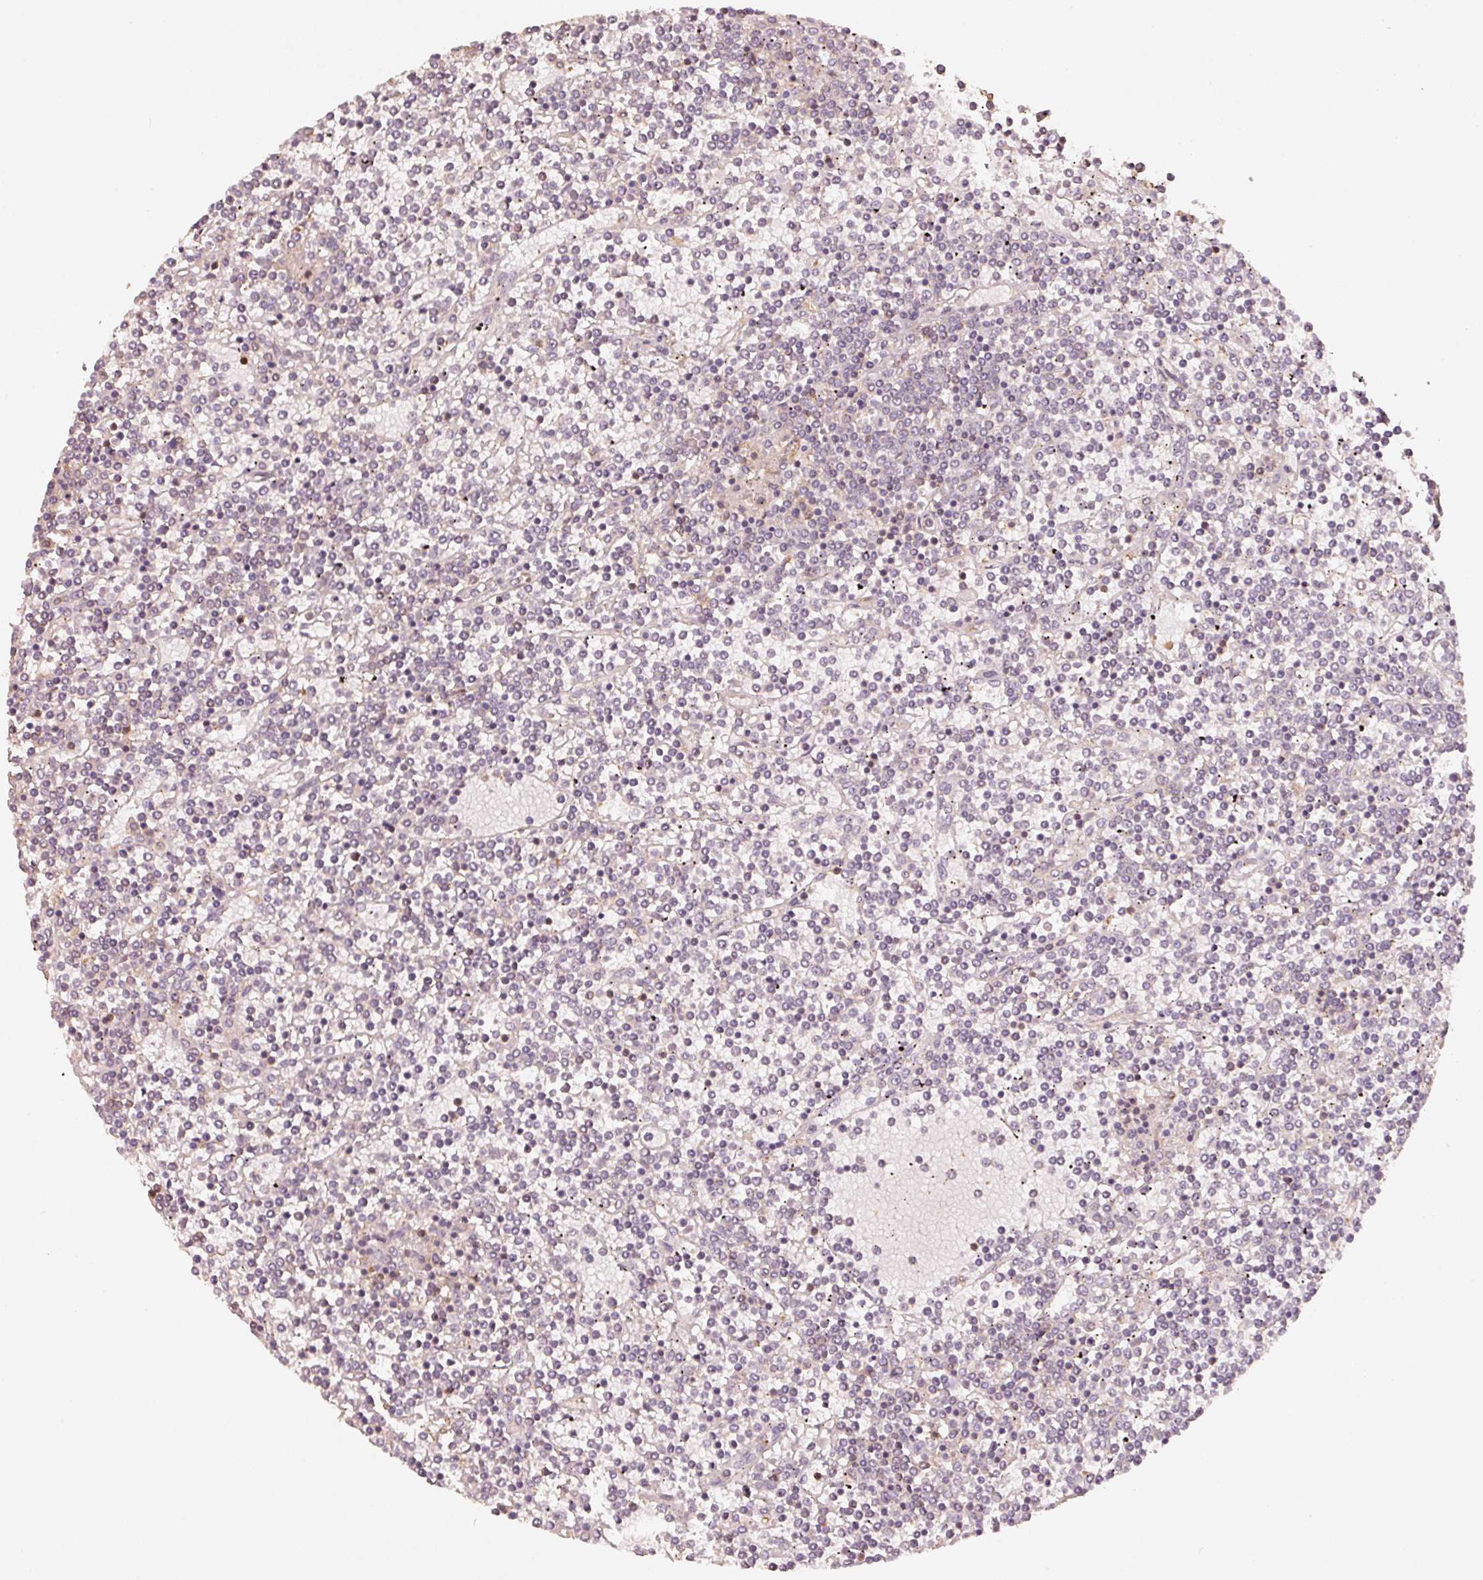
{"staining": {"intensity": "negative", "quantity": "none", "location": "none"}, "tissue": "lymphoma", "cell_type": "Tumor cells", "image_type": "cancer", "snomed": [{"axis": "morphology", "description": "Malignant lymphoma, non-Hodgkin's type, Low grade"}, {"axis": "topography", "description": "Spleen"}], "caption": "Low-grade malignant lymphoma, non-Hodgkin's type stained for a protein using immunohistochemistry demonstrates no staining tumor cells.", "gene": "CEP95", "patient": {"sex": "female", "age": 19}}